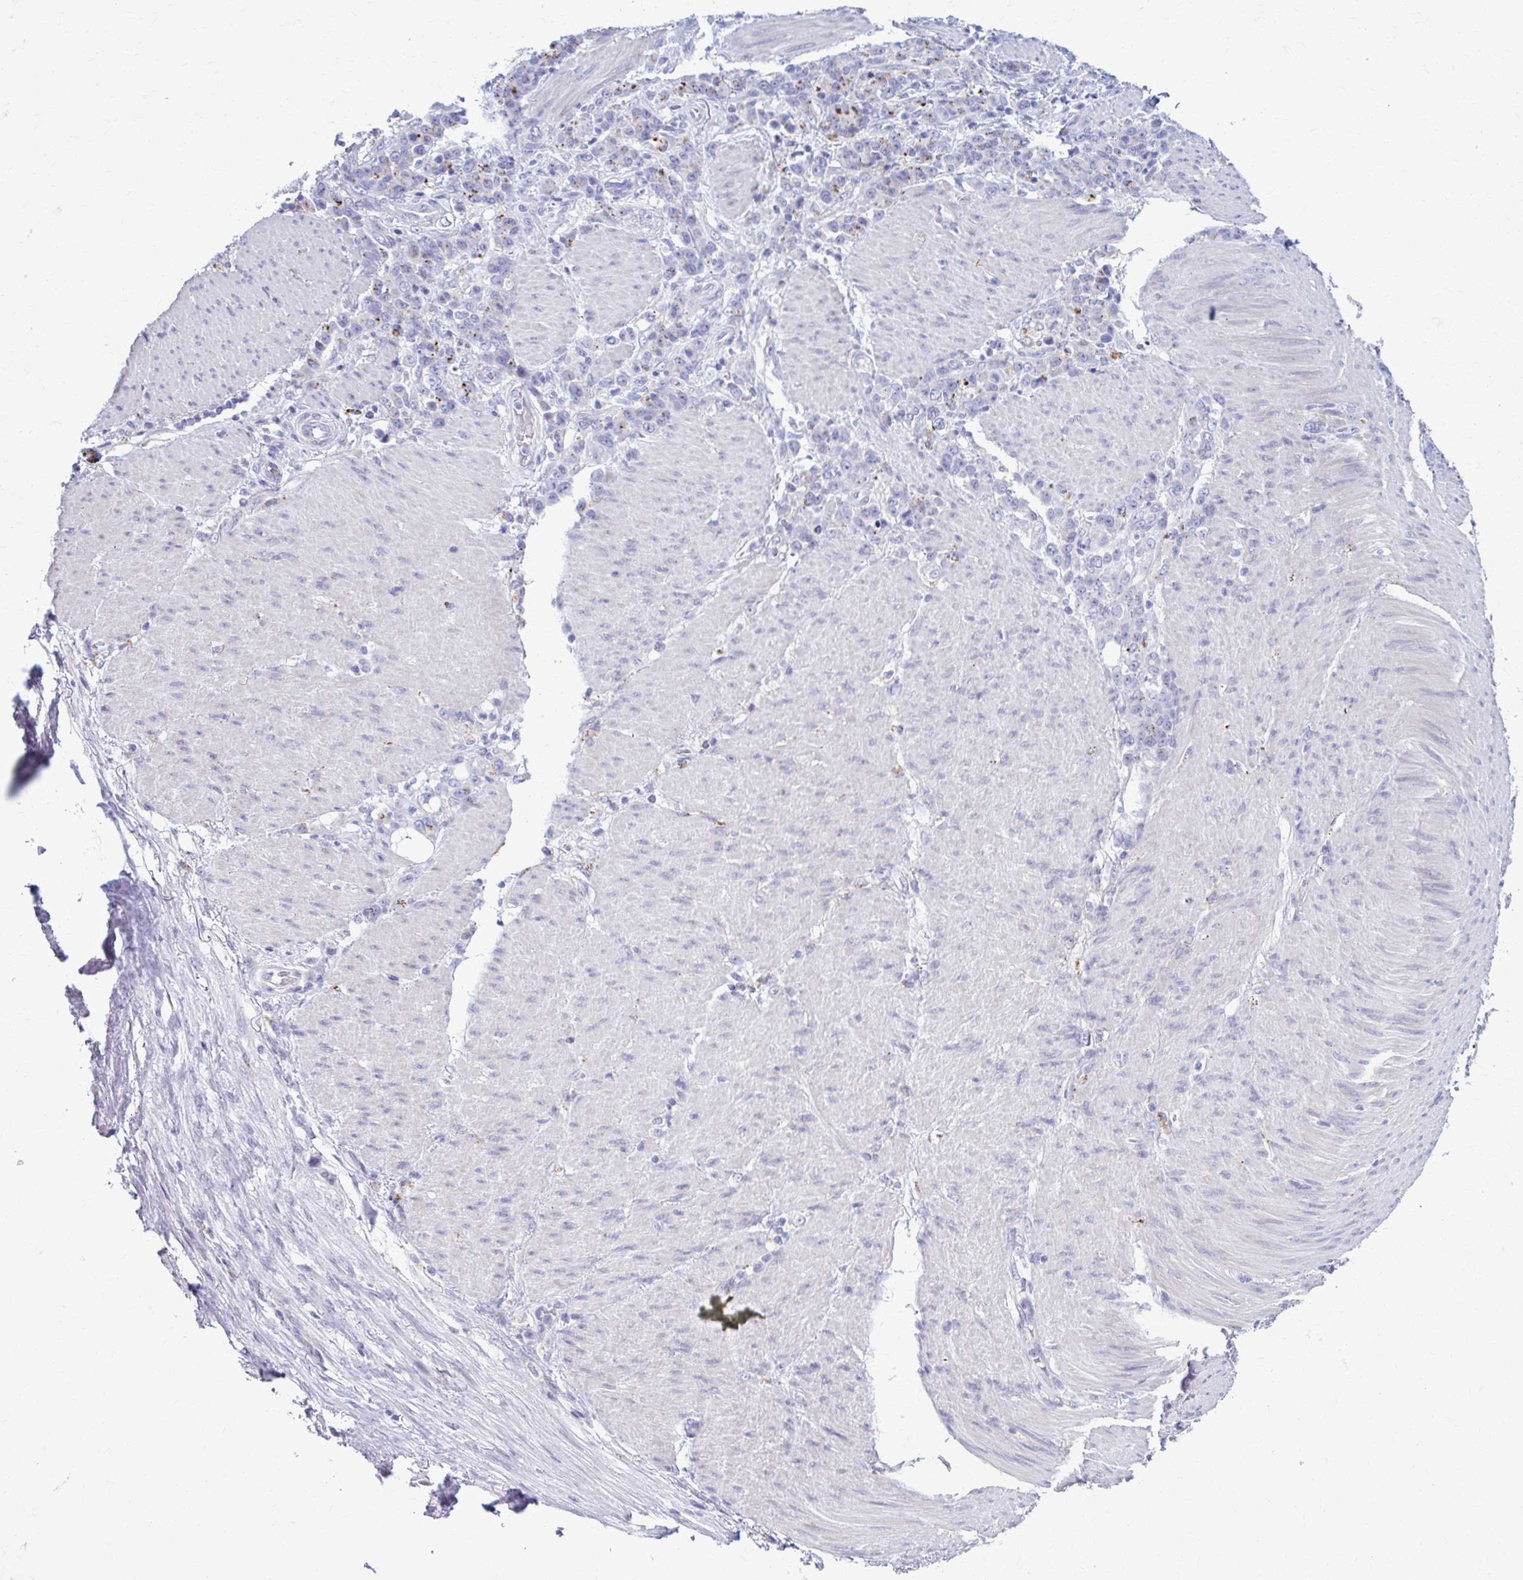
{"staining": {"intensity": "moderate", "quantity": "<25%", "location": "cytoplasmic/membranous"}, "tissue": "stomach cancer", "cell_type": "Tumor cells", "image_type": "cancer", "snomed": [{"axis": "morphology", "description": "Adenocarcinoma, NOS"}, {"axis": "topography", "description": "Stomach"}], "caption": "Tumor cells demonstrate moderate cytoplasmic/membranous positivity in about <25% of cells in stomach cancer.", "gene": "C12orf71", "patient": {"sex": "female", "age": 79}}